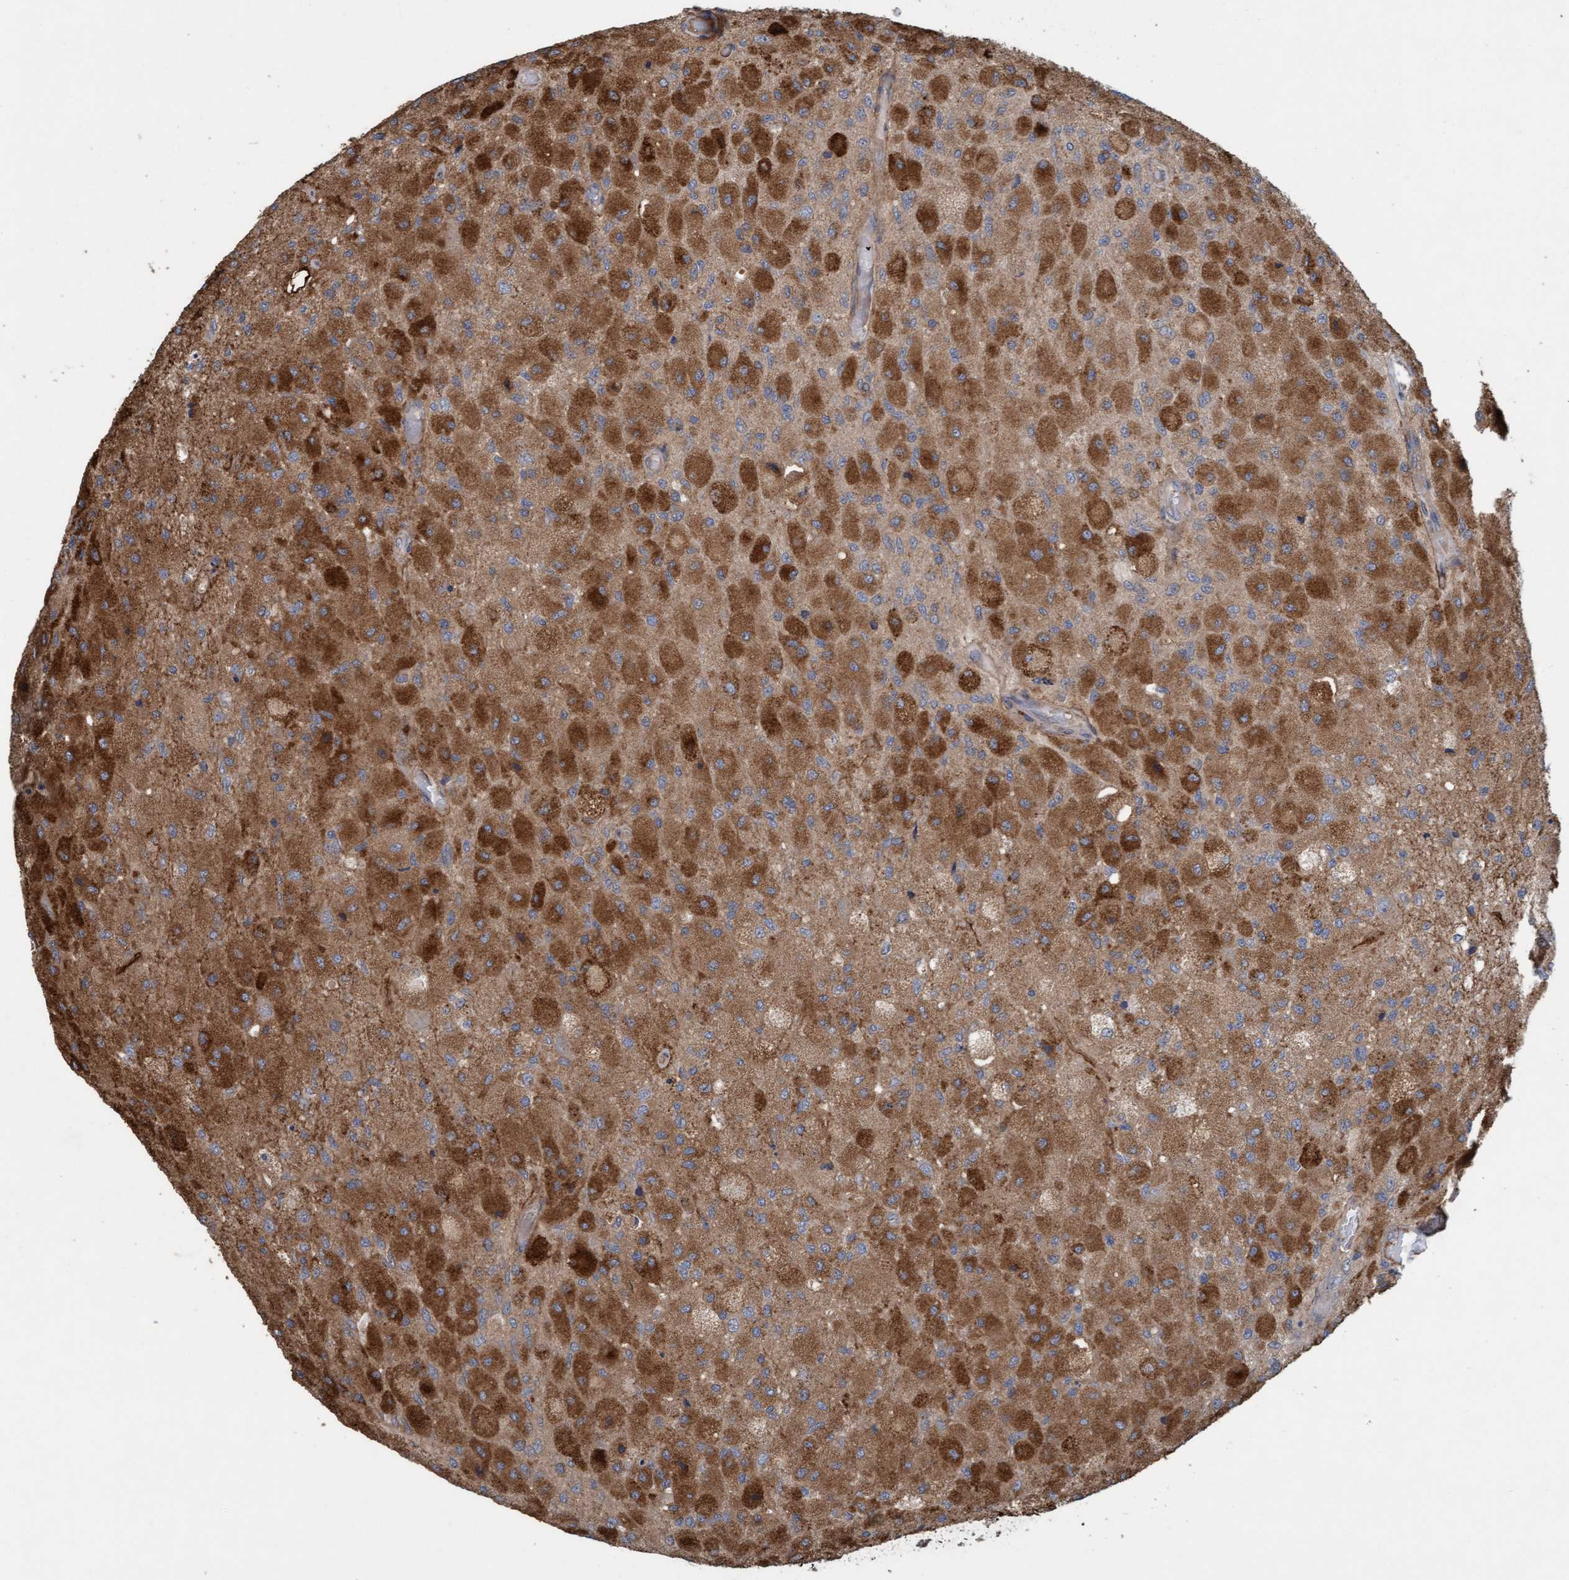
{"staining": {"intensity": "strong", "quantity": ">75%", "location": "cytoplasmic/membranous"}, "tissue": "glioma", "cell_type": "Tumor cells", "image_type": "cancer", "snomed": [{"axis": "morphology", "description": "Normal tissue, NOS"}, {"axis": "morphology", "description": "Glioma, malignant, High grade"}, {"axis": "topography", "description": "Cerebral cortex"}], "caption": "High-grade glioma (malignant) stained with a brown dye demonstrates strong cytoplasmic/membranous positive positivity in about >75% of tumor cells.", "gene": "DDHD2", "patient": {"sex": "male", "age": 77}}